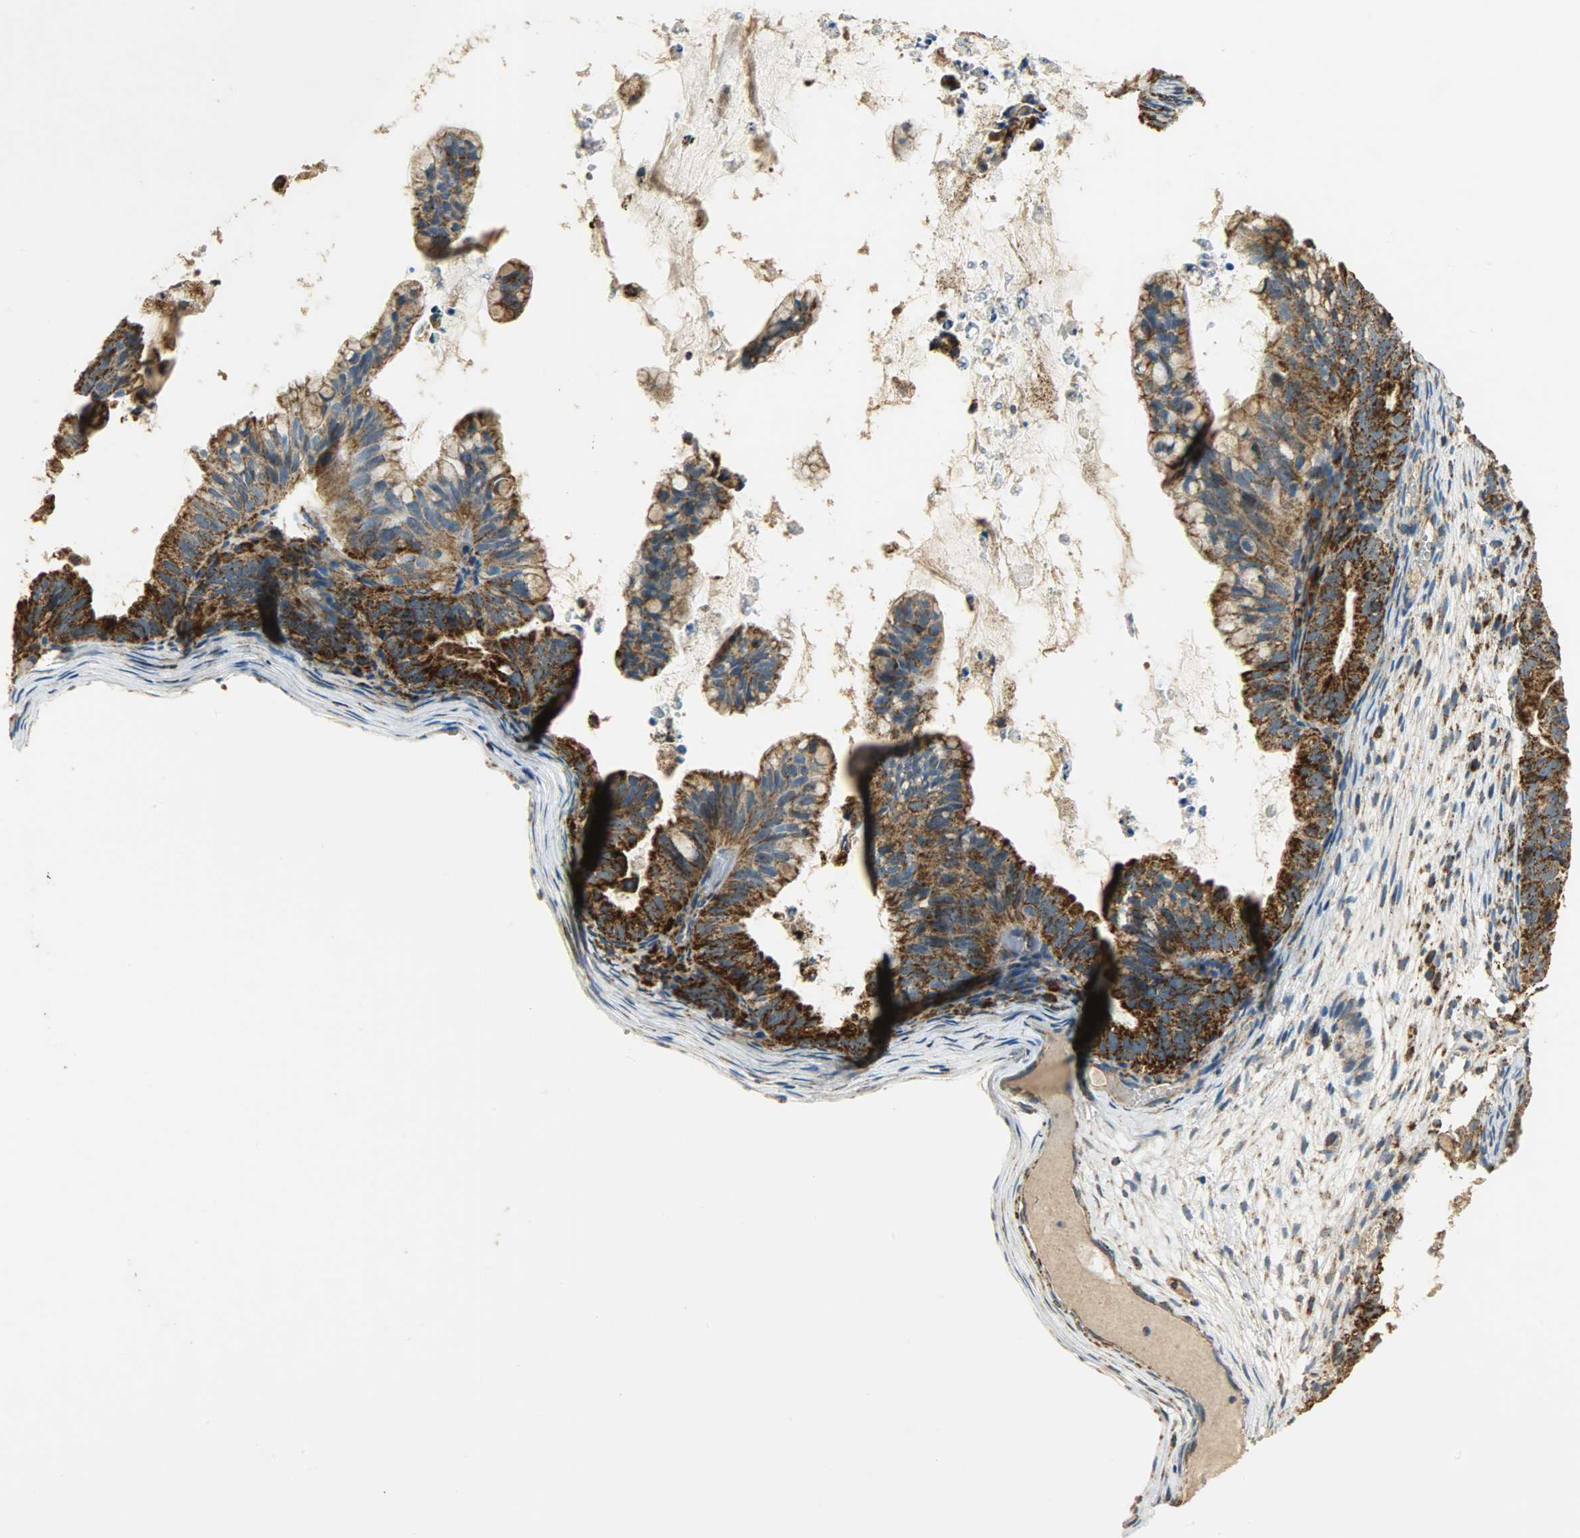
{"staining": {"intensity": "moderate", "quantity": ">75%", "location": "cytoplasmic/membranous"}, "tissue": "ovarian cancer", "cell_type": "Tumor cells", "image_type": "cancer", "snomed": [{"axis": "morphology", "description": "Cystadenocarcinoma, mucinous, NOS"}, {"axis": "topography", "description": "Ovary"}], "caption": "Moderate cytoplasmic/membranous expression is appreciated in about >75% of tumor cells in ovarian cancer.", "gene": "HDHD5", "patient": {"sex": "female", "age": 36}}